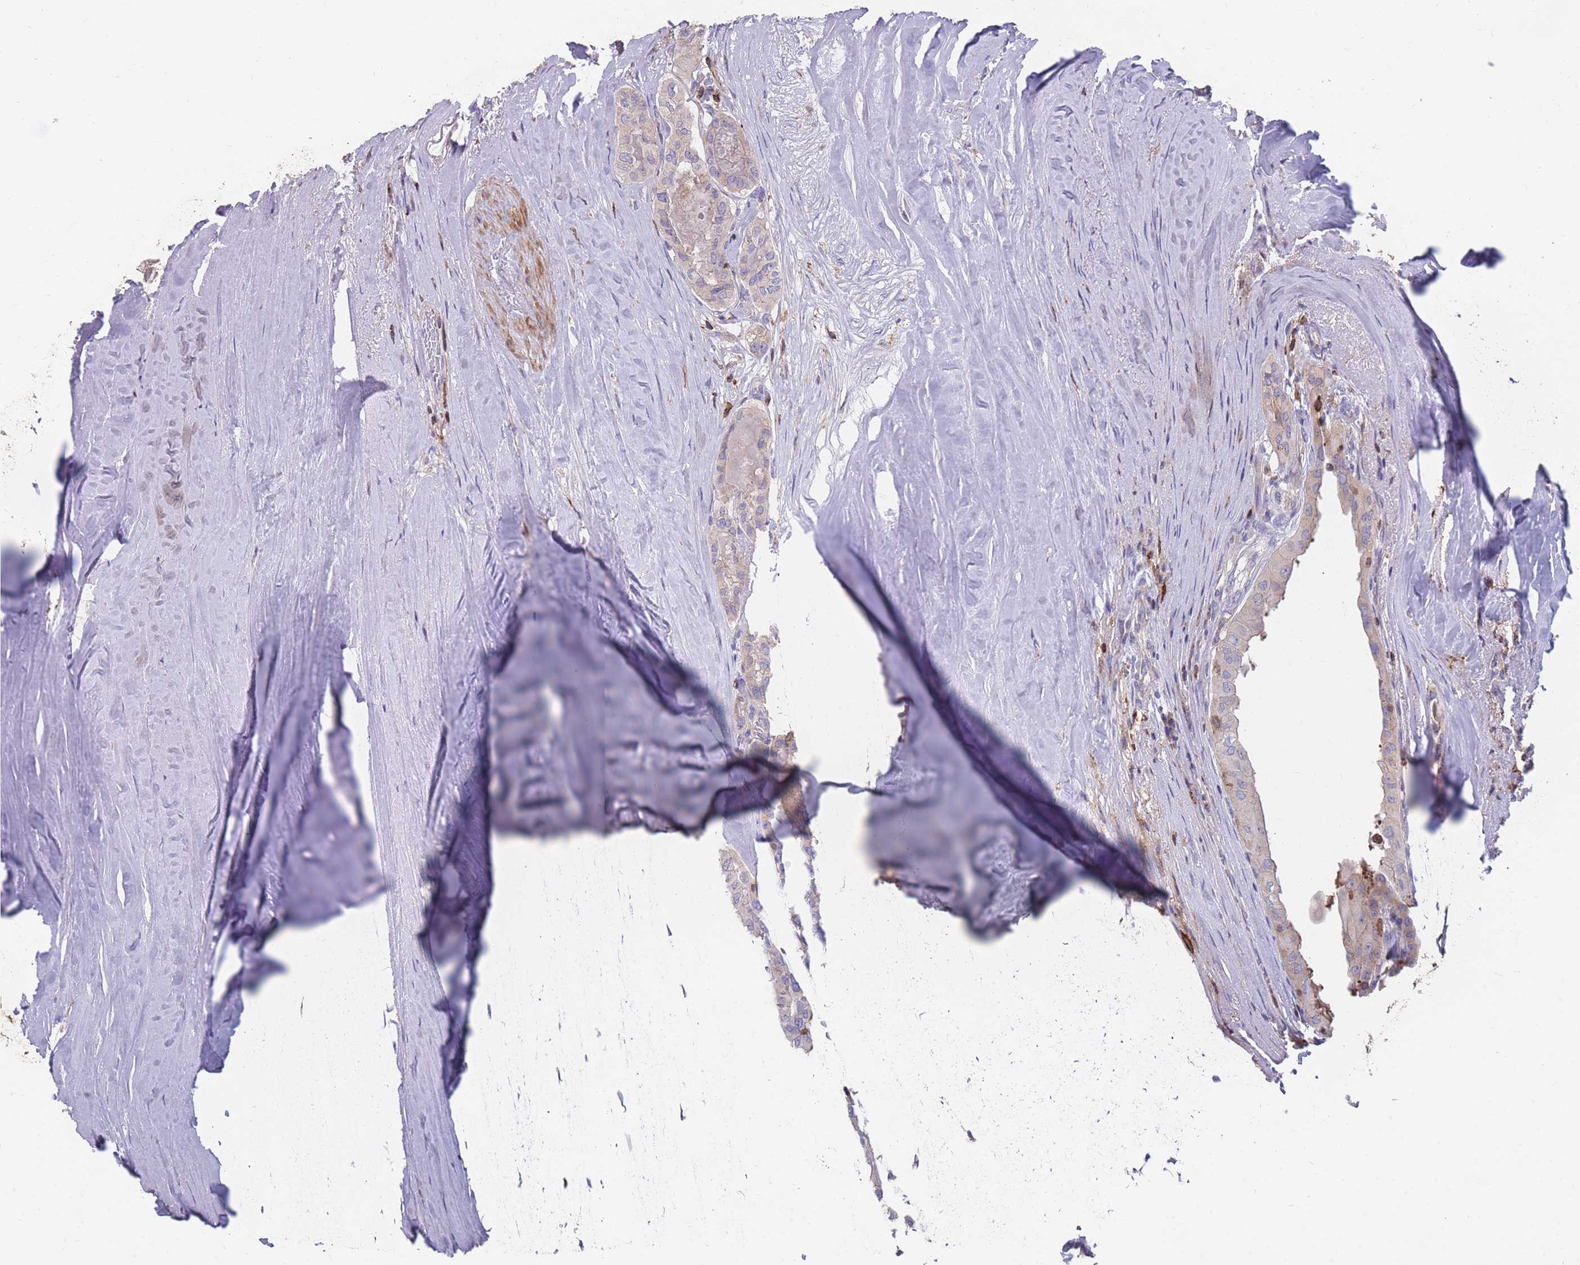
{"staining": {"intensity": "weak", "quantity": "<25%", "location": "cytoplasmic/membranous"}, "tissue": "thyroid cancer", "cell_type": "Tumor cells", "image_type": "cancer", "snomed": [{"axis": "morphology", "description": "Papillary adenocarcinoma, NOS"}, {"axis": "topography", "description": "Thyroid gland"}], "caption": "This is an immunohistochemistry histopathology image of thyroid papillary adenocarcinoma. There is no positivity in tumor cells.", "gene": "CD33", "patient": {"sex": "female", "age": 59}}